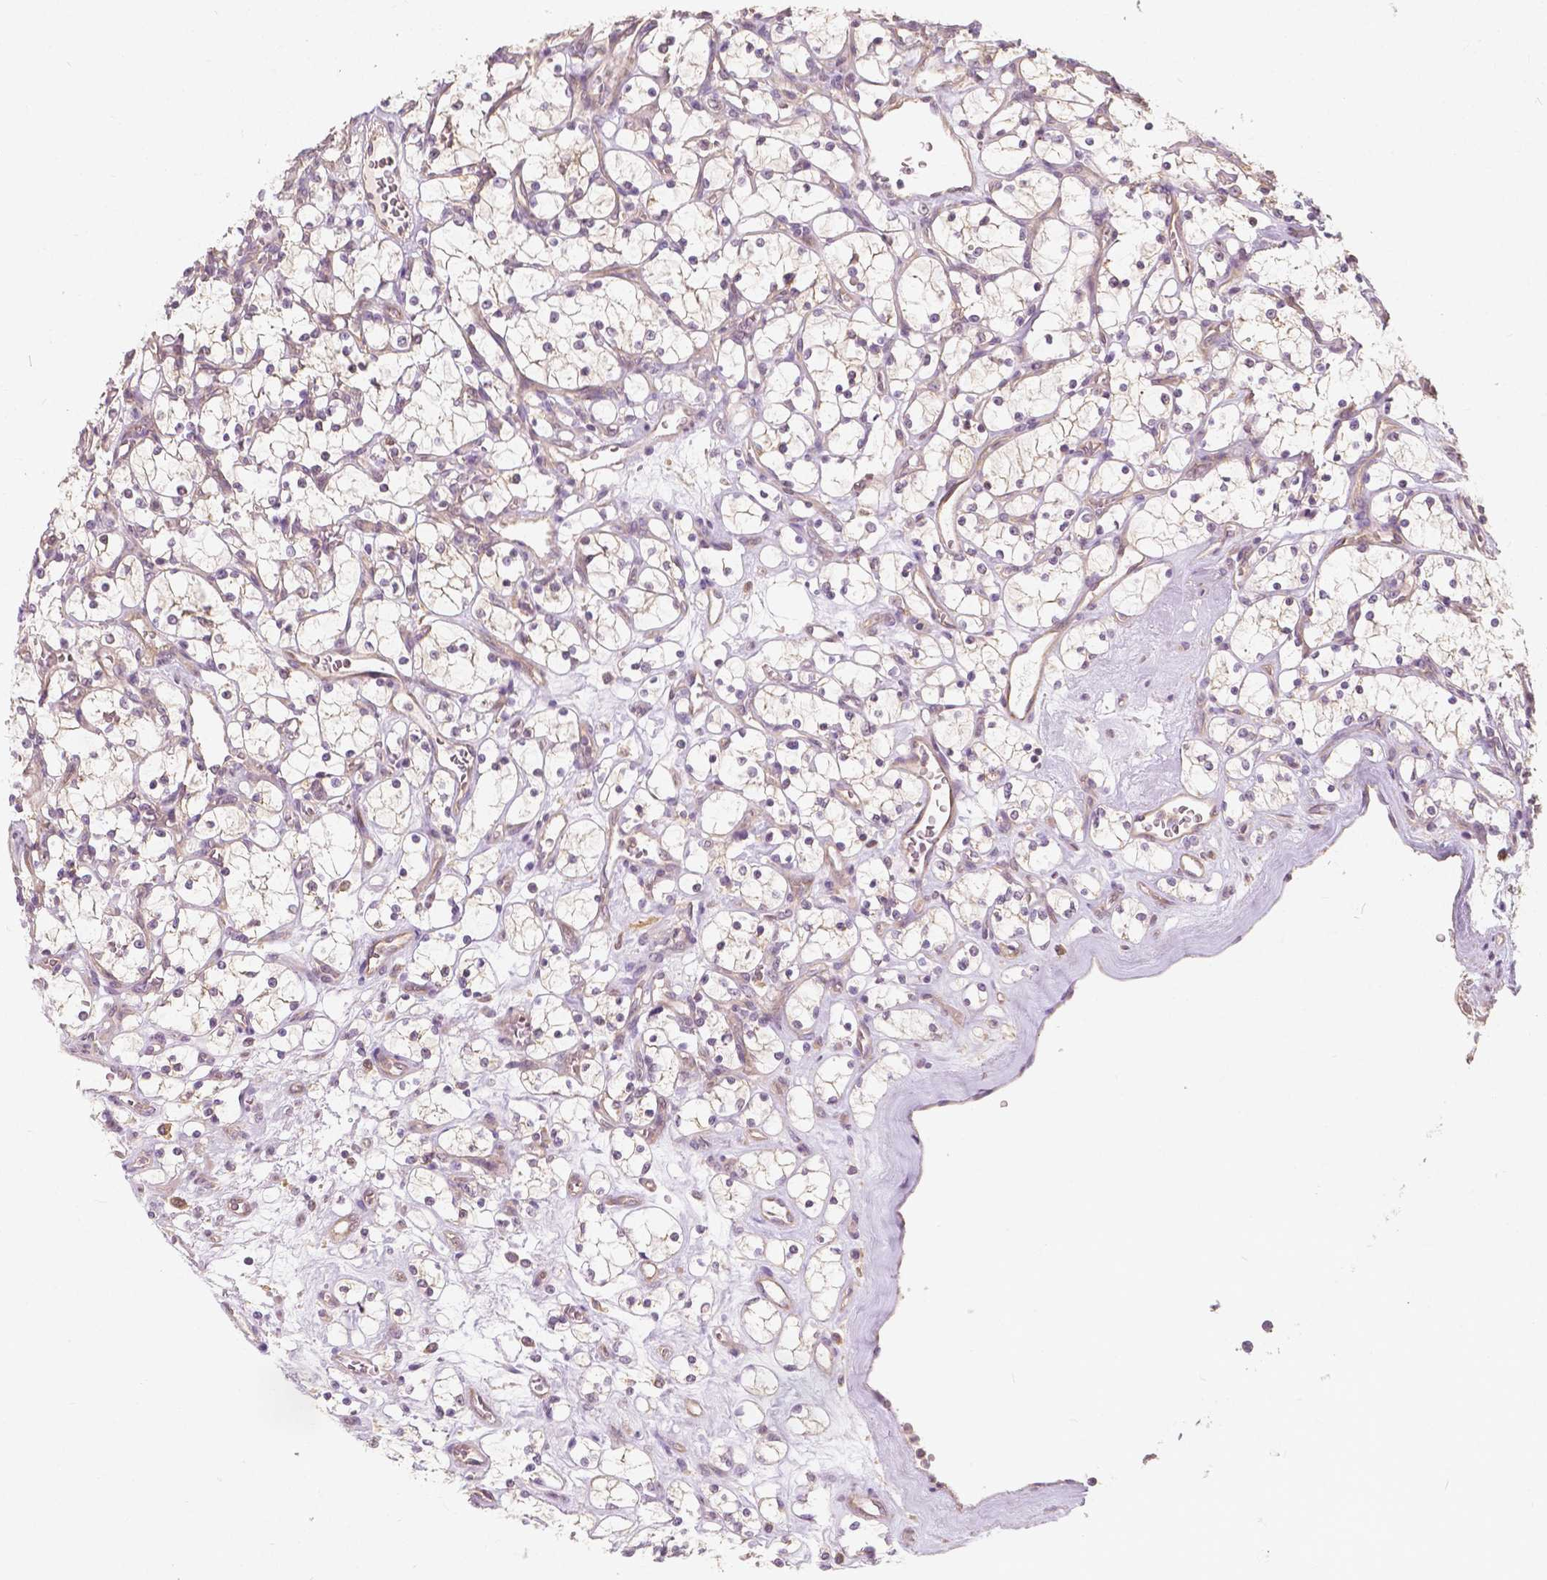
{"staining": {"intensity": "weak", "quantity": "<25%", "location": "cytoplasmic/membranous"}, "tissue": "renal cancer", "cell_type": "Tumor cells", "image_type": "cancer", "snomed": [{"axis": "morphology", "description": "Adenocarcinoma, NOS"}, {"axis": "topography", "description": "Kidney"}], "caption": "Immunohistochemistry (IHC) image of neoplastic tissue: renal adenocarcinoma stained with DAB reveals no significant protein expression in tumor cells.", "gene": "SNX12", "patient": {"sex": "female", "age": 69}}